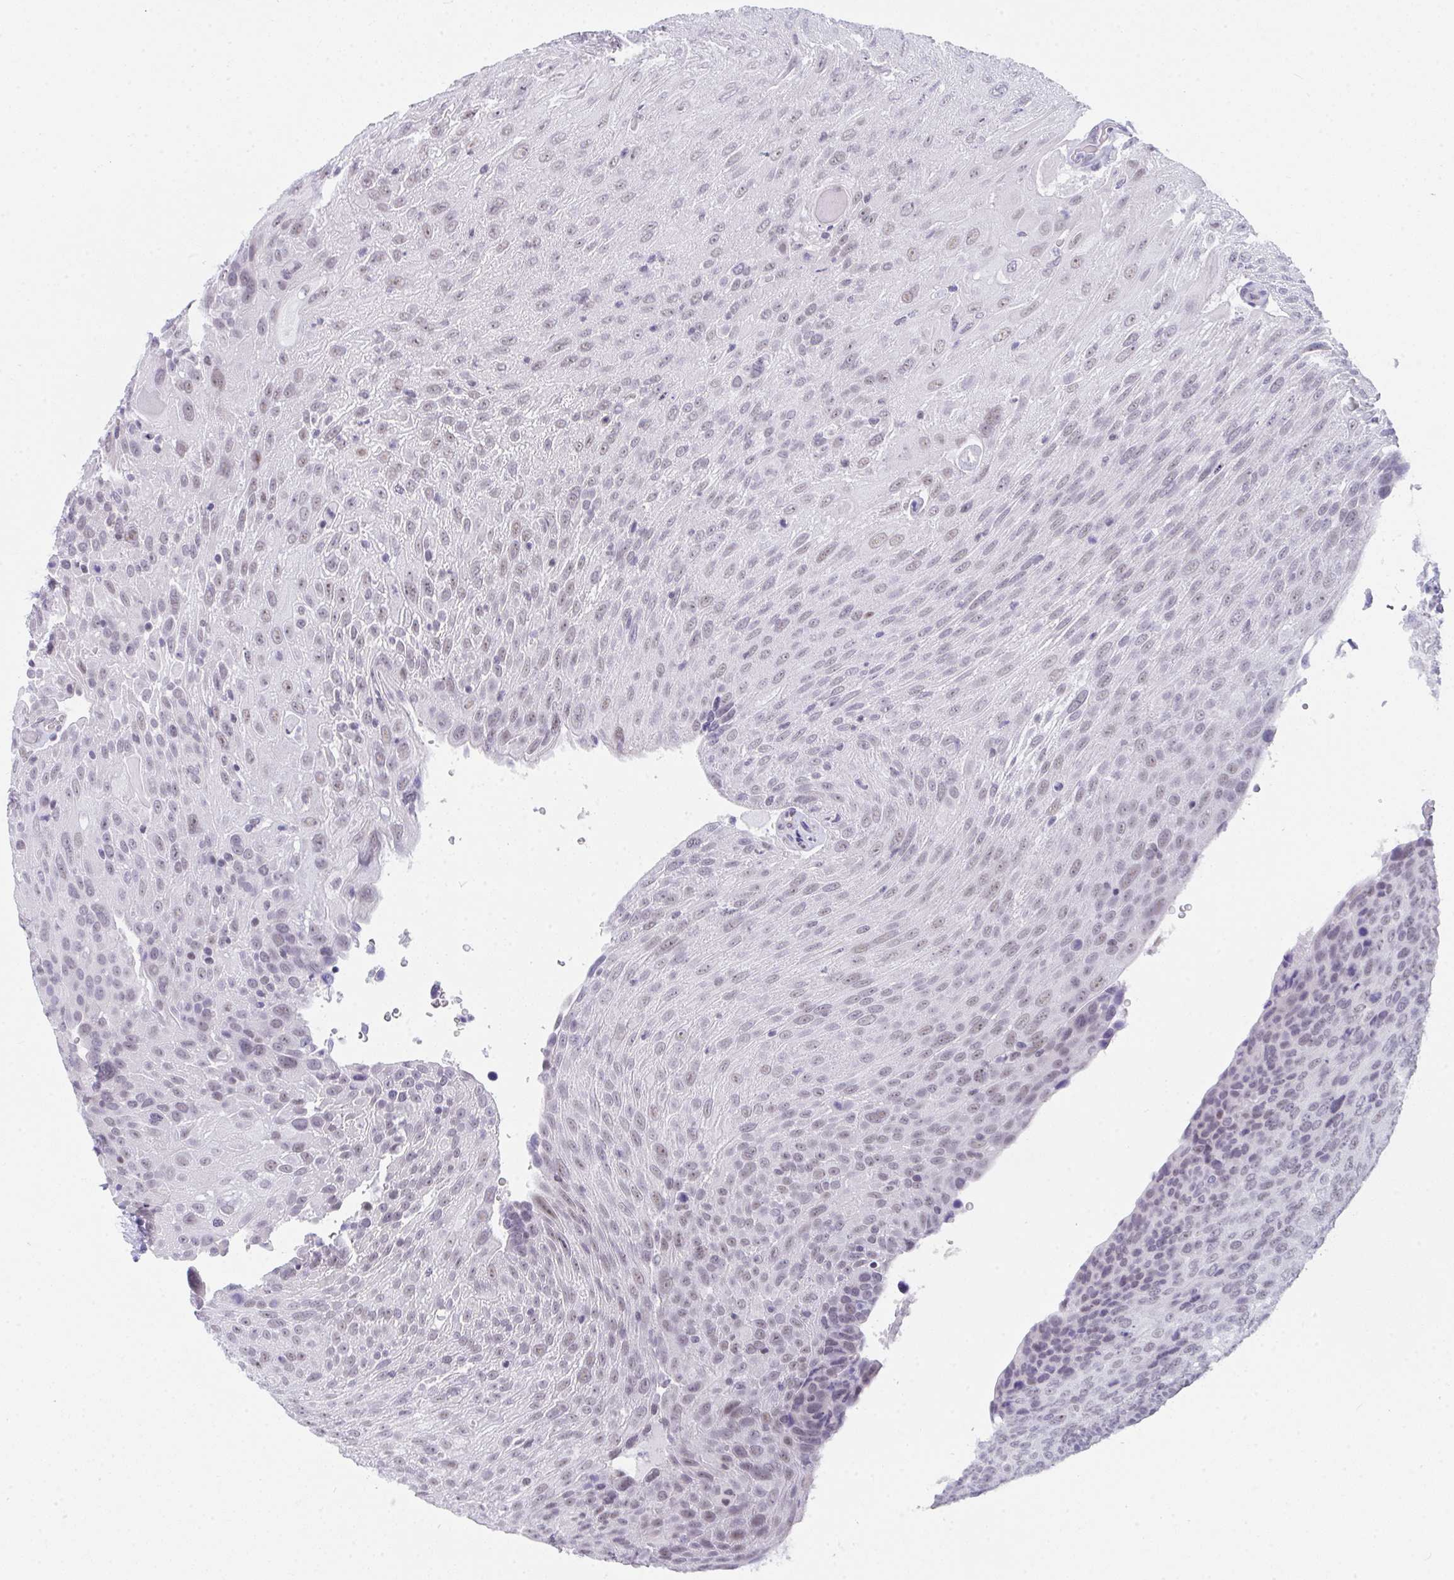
{"staining": {"intensity": "weak", "quantity": "25%-75%", "location": "nuclear"}, "tissue": "urothelial cancer", "cell_type": "Tumor cells", "image_type": "cancer", "snomed": [{"axis": "morphology", "description": "Urothelial carcinoma, High grade"}, {"axis": "topography", "description": "Urinary bladder"}], "caption": "The image exhibits immunohistochemical staining of urothelial cancer. There is weak nuclear staining is identified in about 25%-75% of tumor cells. The staining is performed using DAB brown chromogen to label protein expression. The nuclei are counter-stained blue using hematoxylin.", "gene": "CDK13", "patient": {"sex": "female", "age": 70}}